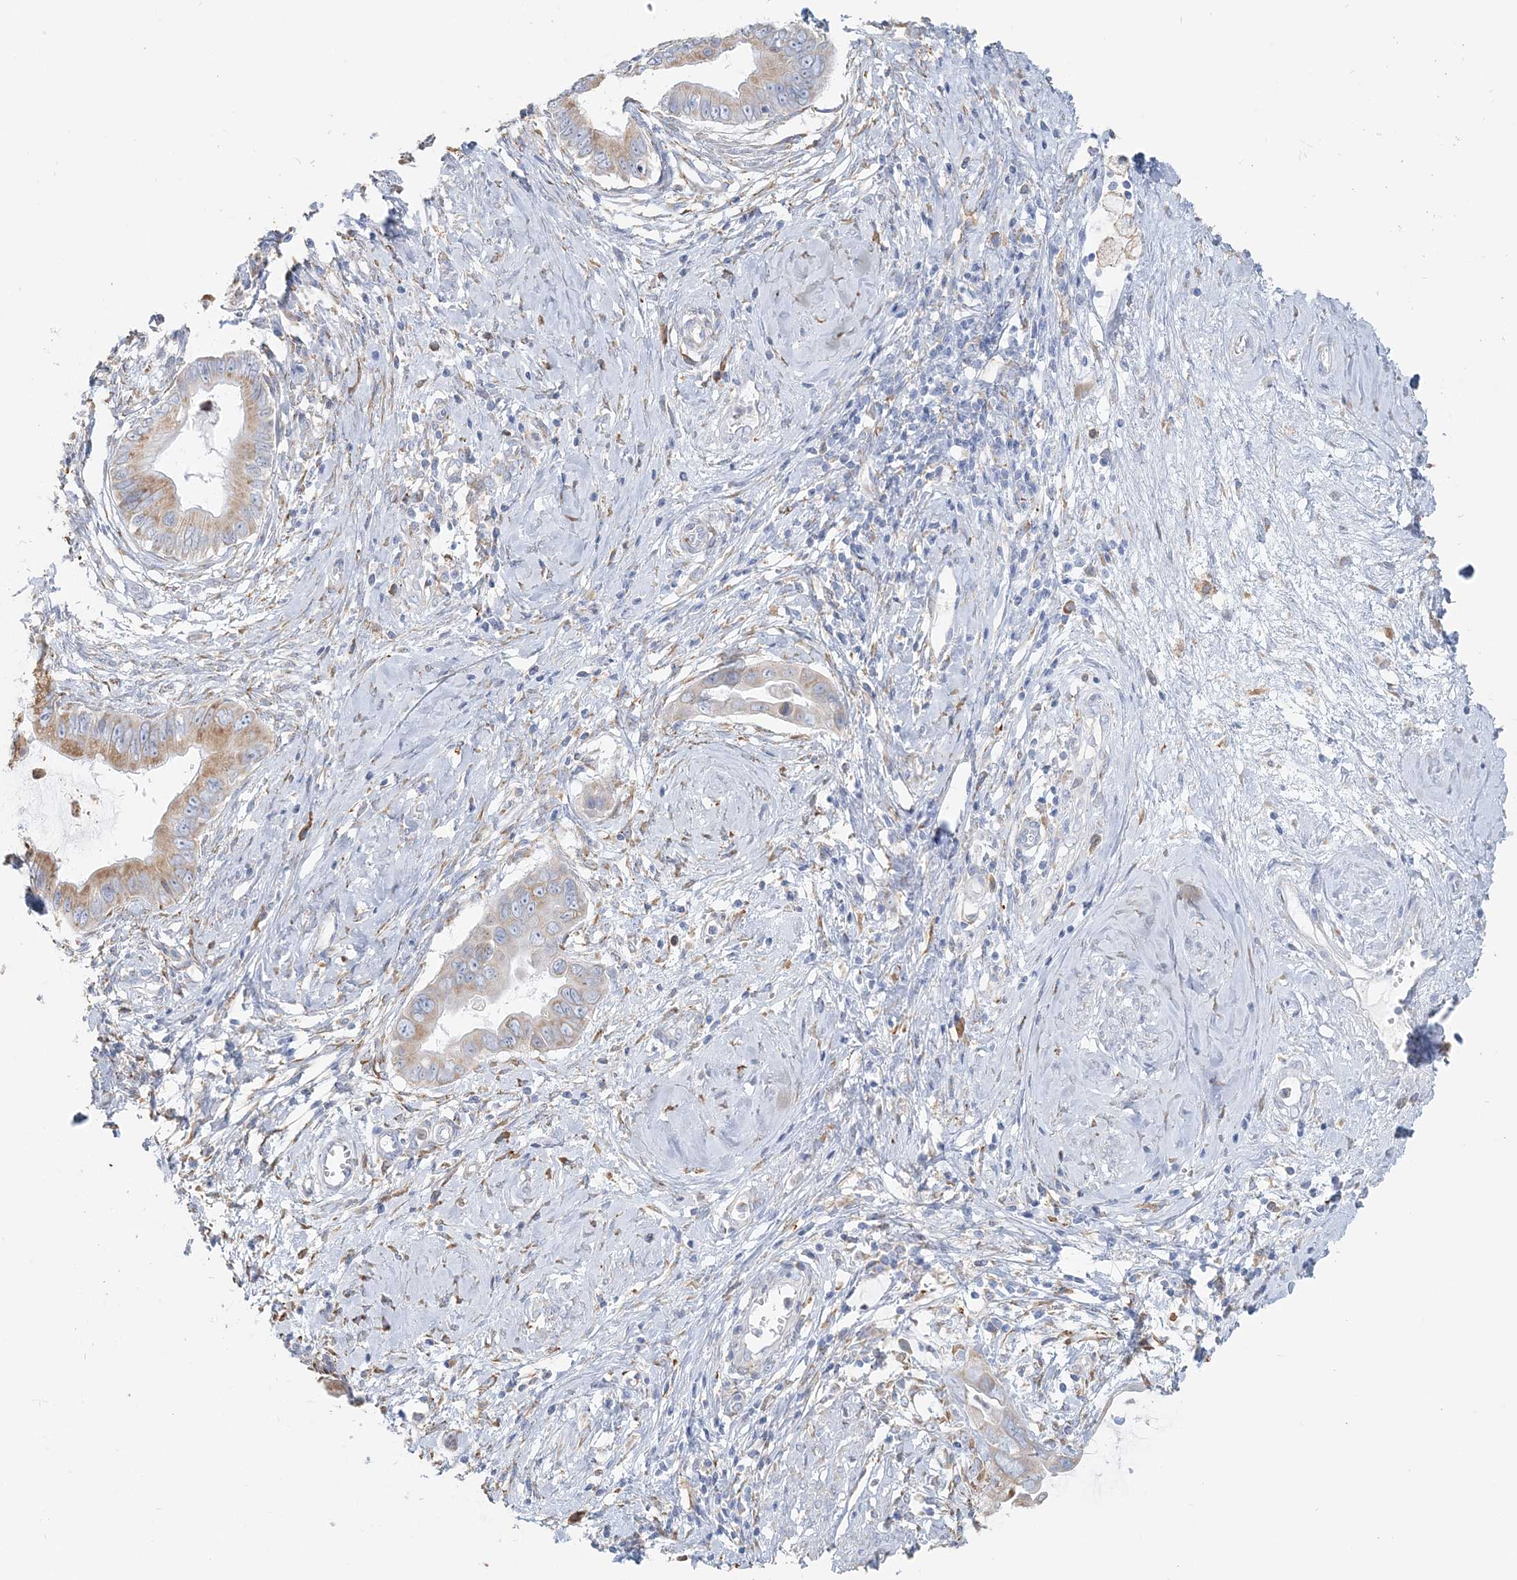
{"staining": {"intensity": "weak", "quantity": "25%-75%", "location": "cytoplasmic/membranous"}, "tissue": "cervical cancer", "cell_type": "Tumor cells", "image_type": "cancer", "snomed": [{"axis": "morphology", "description": "Adenocarcinoma, NOS"}, {"axis": "topography", "description": "Cervix"}], "caption": "Protein staining shows weak cytoplasmic/membranous staining in approximately 25%-75% of tumor cells in cervical cancer.", "gene": "TBC1D5", "patient": {"sex": "female", "age": 44}}